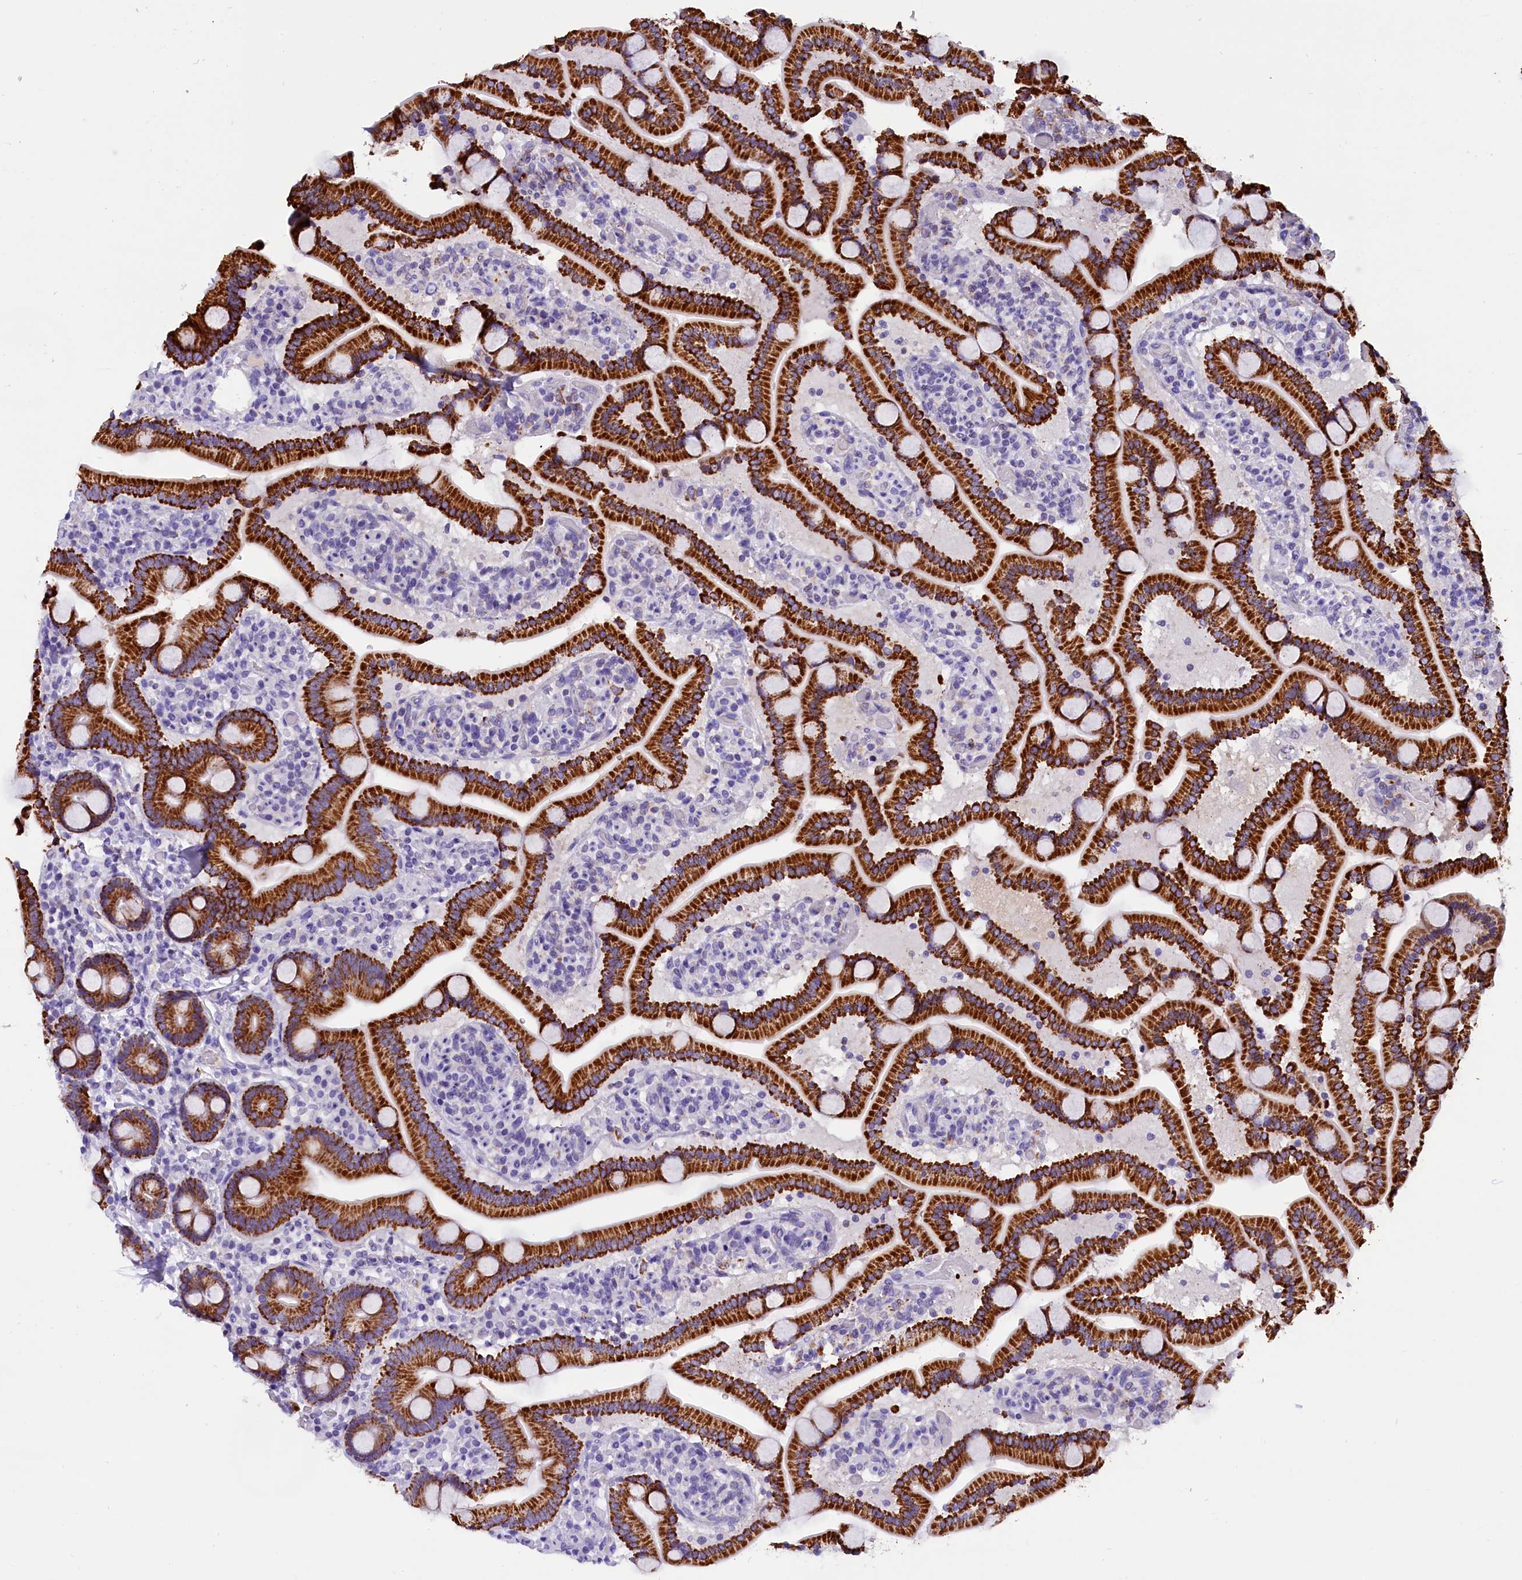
{"staining": {"intensity": "strong", "quantity": ">75%", "location": "cytoplasmic/membranous"}, "tissue": "duodenum", "cell_type": "Glandular cells", "image_type": "normal", "snomed": [{"axis": "morphology", "description": "Normal tissue, NOS"}, {"axis": "topography", "description": "Duodenum"}], "caption": "The micrograph shows a brown stain indicating the presence of a protein in the cytoplasmic/membranous of glandular cells in duodenum. The staining was performed using DAB to visualize the protein expression in brown, while the nuclei were stained in blue with hematoxylin (Magnification: 20x).", "gene": "ABAT", "patient": {"sex": "male", "age": 55}}